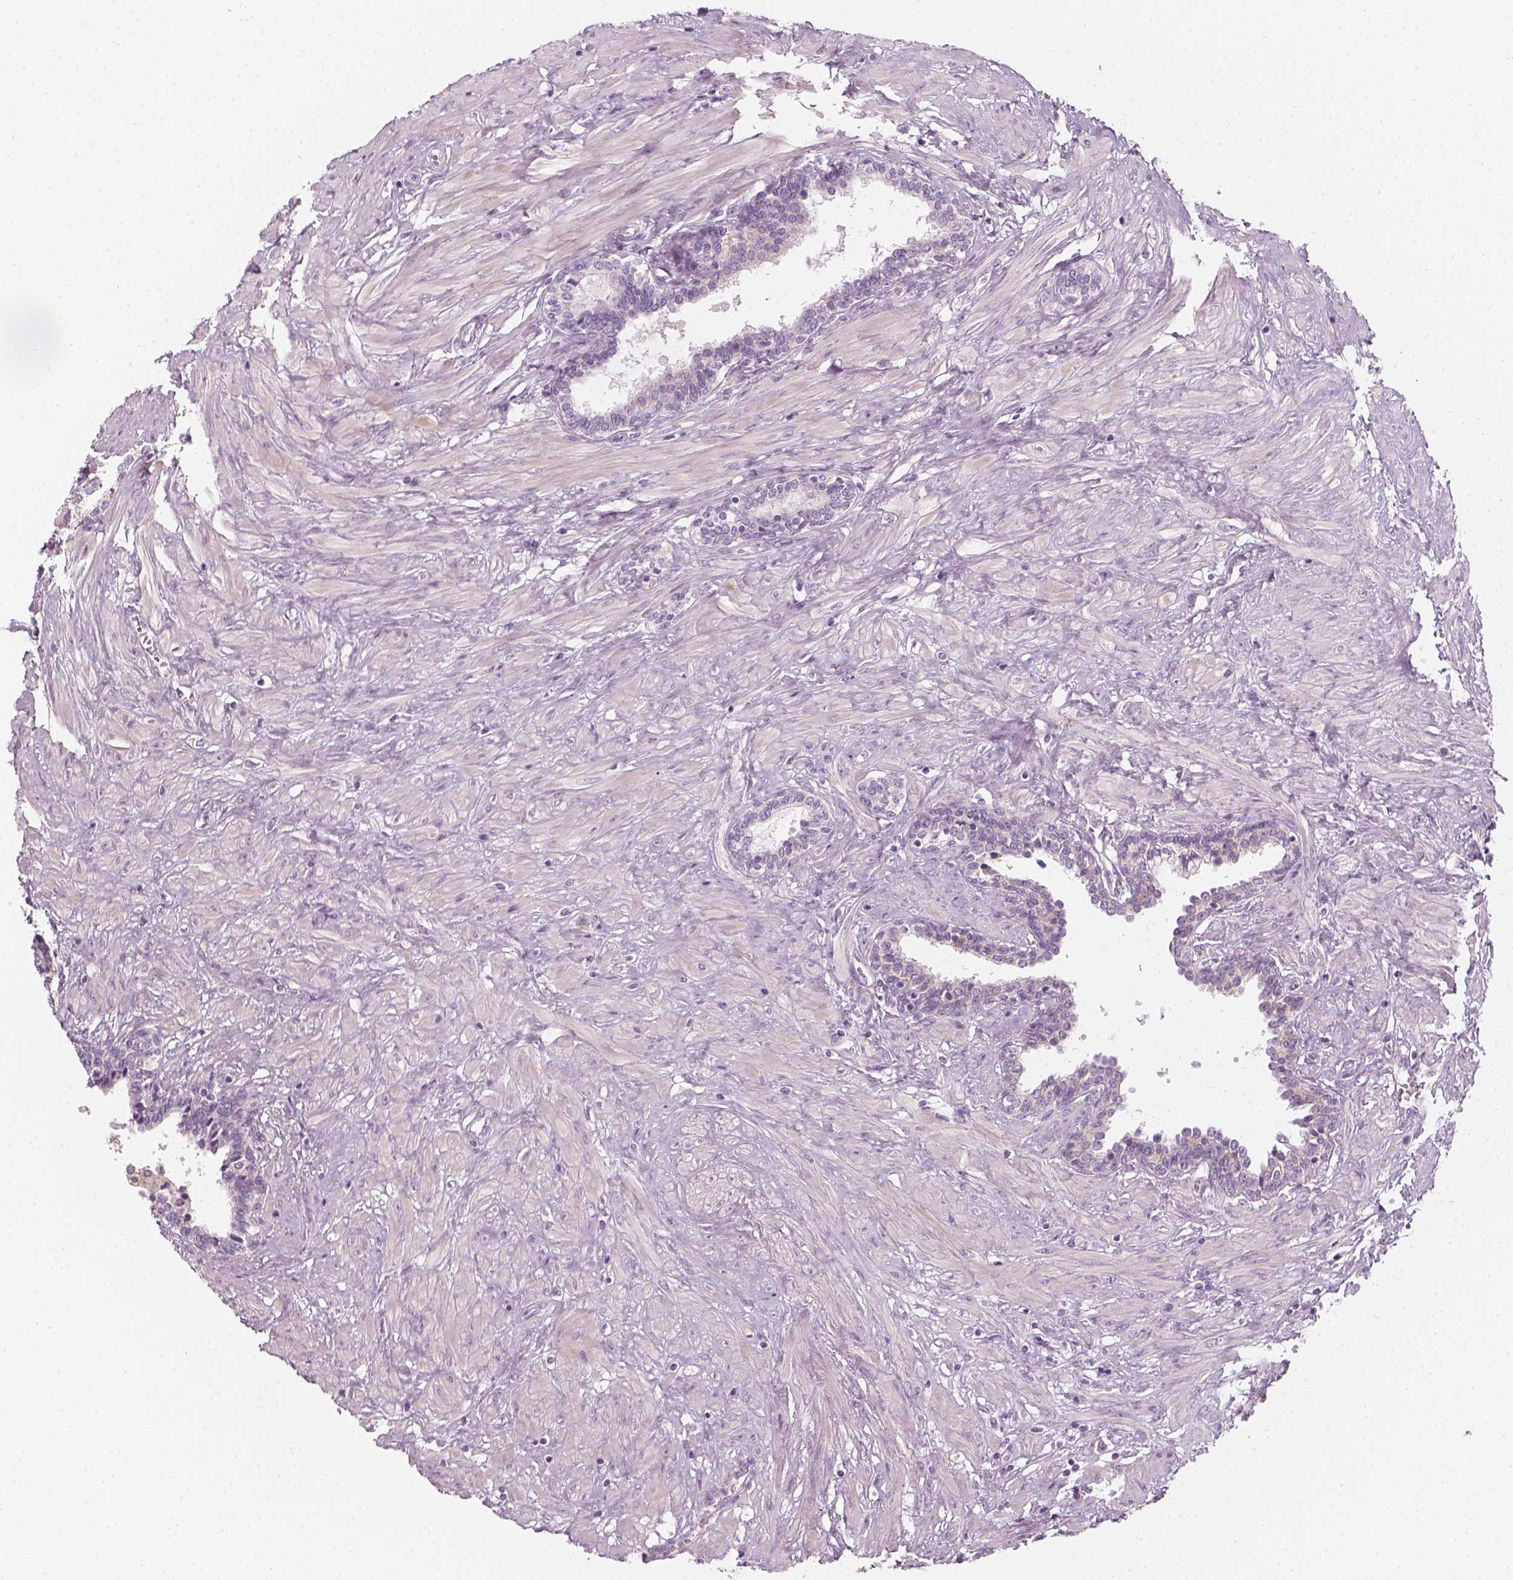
{"staining": {"intensity": "negative", "quantity": "none", "location": "none"}, "tissue": "prostate", "cell_type": "Glandular cells", "image_type": "normal", "snomed": [{"axis": "morphology", "description": "Normal tissue, NOS"}, {"axis": "topography", "description": "Prostate"}], "caption": "IHC image of normal human prostate stained for a protein (brown), which reveals no positivity in glandular cells.", "gene": "PRAME", "patient": {"sex": "male", "age": 55}}